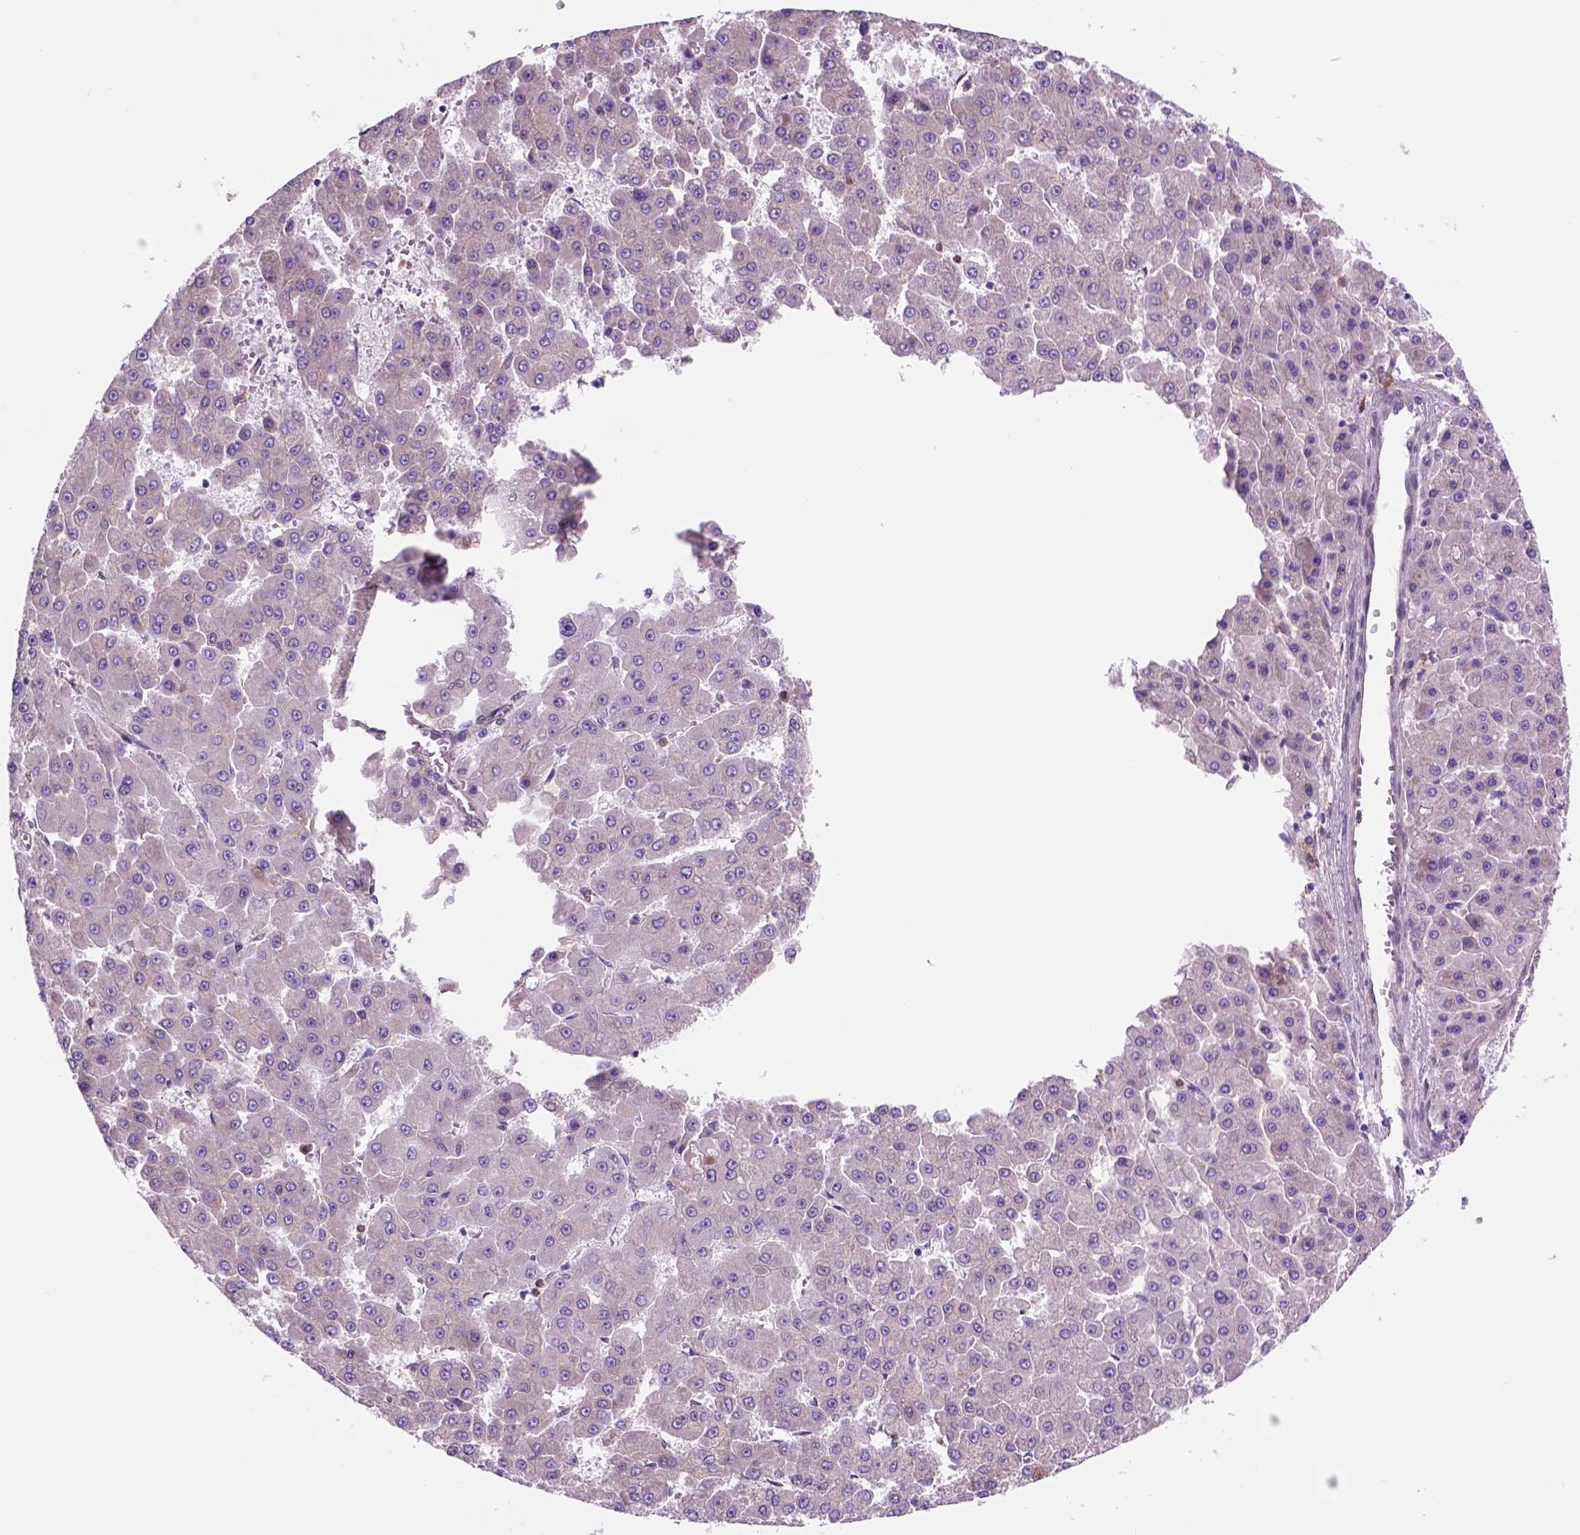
{"staining": {"intensity": "negative", "quantity": "none", "location": "none"}, "tissue": "liver cancer", "cell_type": "Tumor cells", "image_type": "cancer", "snomed": [{"axis": "morphology", "description": "Carcinoma, Hepatocellular, NOS"}, {"axis": "topography", "description": "Liver"}], "caption": "A micrograph of human hepatocellular carcinoma (liver) is negative for staining in tumor cells.", "gene": "PIAS3", "patient": {"sex": "male", "age": 78}}